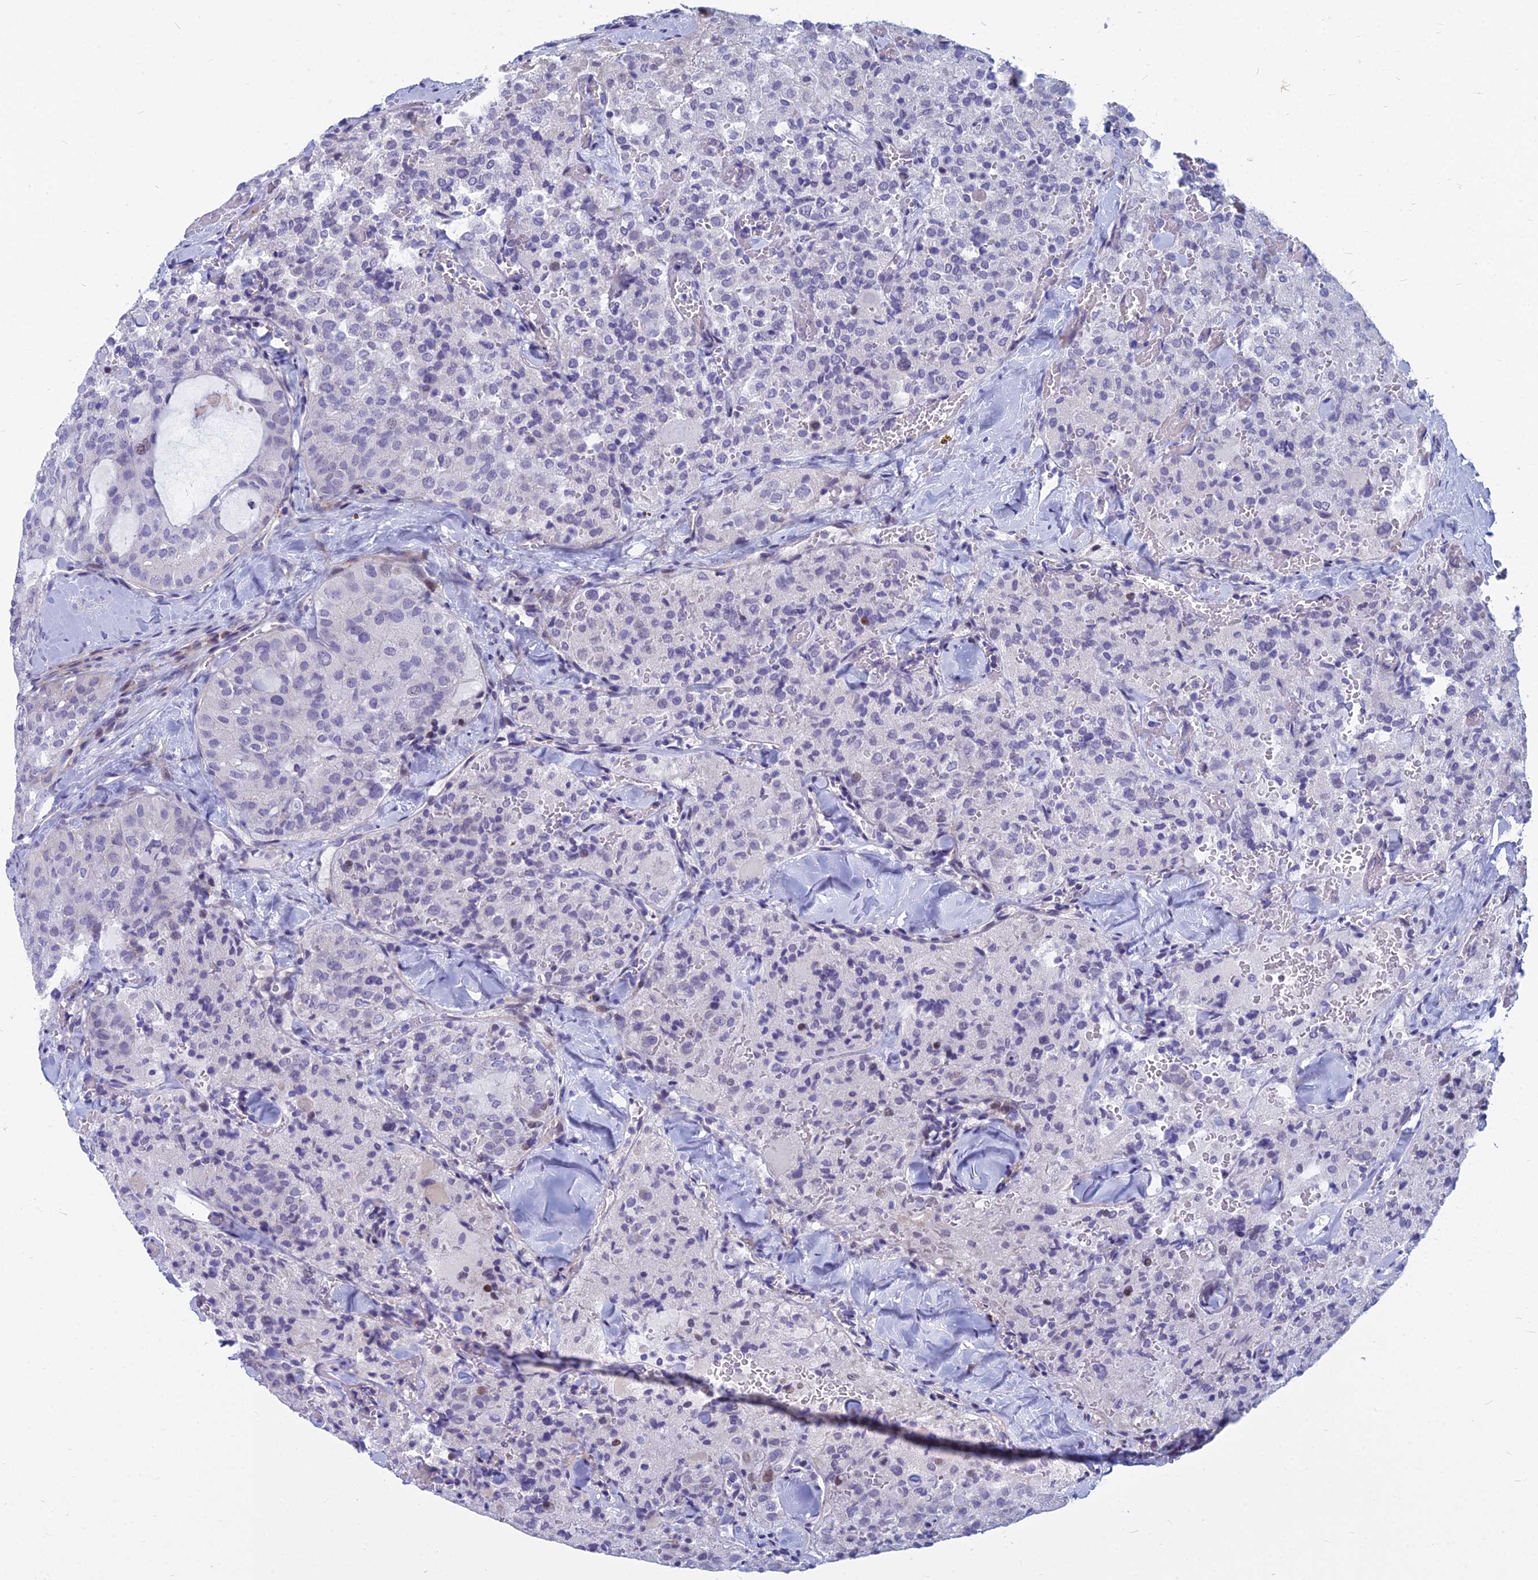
{"staining": {"intensity": "moderate", "quantity": "<25%", "location": "nuclear"}, "tissue": "thyroid cancer", "cell_type": "Tumor cells", "image_type": "cancer", "snomed": [{"axis": "morphology", "description": "Follicular adenoma carcinoma, NOS"}, {"axis": "topography", "description": "Thyroid gland"}], "caption": "Immunohistochemical staining of thyroid cancer (follicular adenoma carcinoma) exhibits moderate nuclear protein expression in about <25% of tumor cells.", "gene": "MYBPC2", "patient": {"sex": "male", "age": 75}}